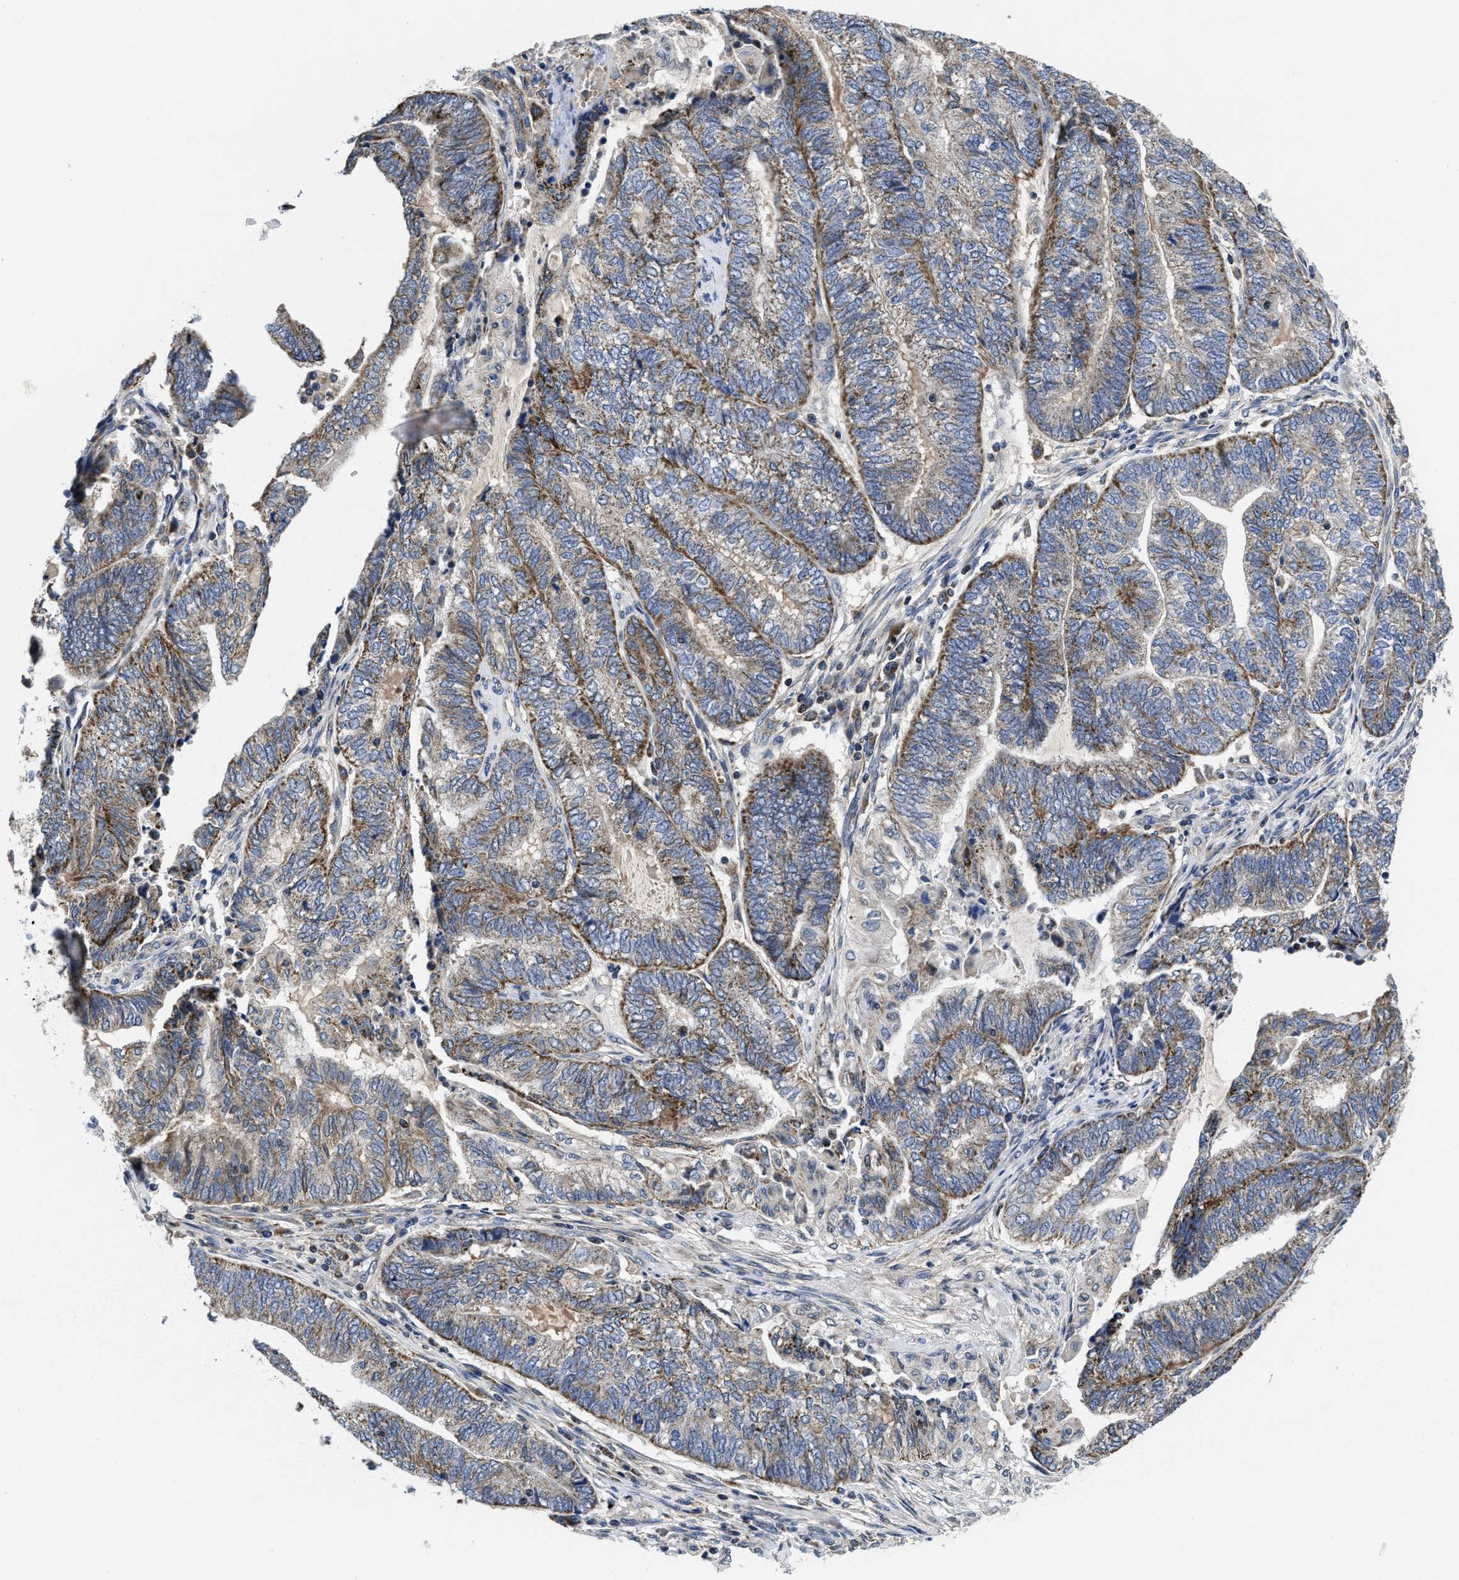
{"staining": {"intensity": "moderate", "quantity": ">75%", "location": "cytoplasmic/membranous"}, "tissue": "endometrial cancer", "cell_type": "Tumor cells", "image_type": "cancer", "snomed": [{"axis": "morphology", "description": "Adenocarcinoma, NOS"}, {"axis": "topography", "description": "Uterus"}, {"axis": "topography", "description": "Endometrium"}], "caption": "A medium amount of moderate cytoplasmic/membranous positivity is appreciated in about >75% of tumor cells in endometrial cancer tissue. The protein is stained brown, and the nuclei are stained in blue (DAB IHC with brightfield microscopy, high magnification).", "gene": "CACNA1D", "patient": {"sex": "female", "age": 70}}